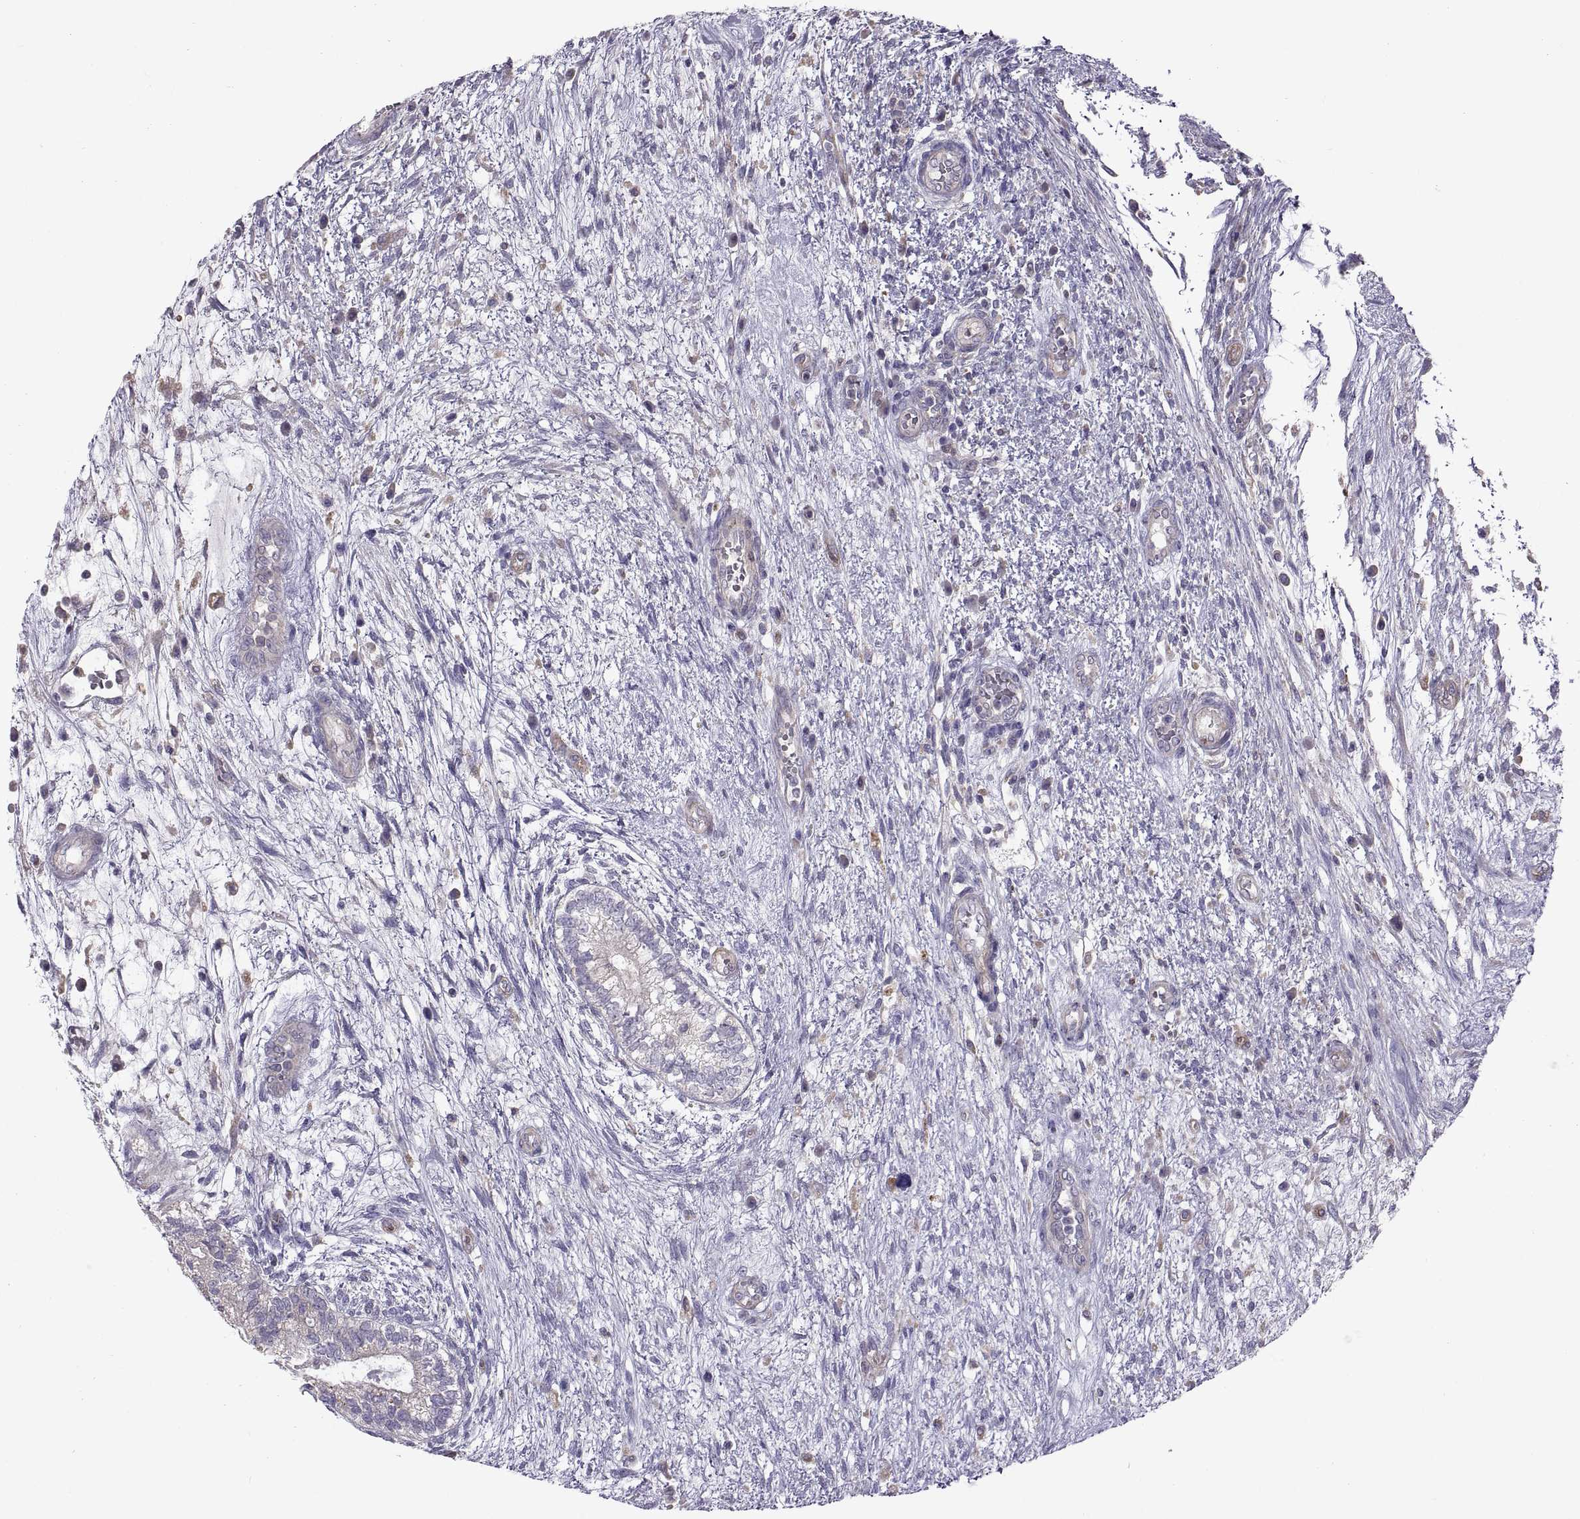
{"staining": {"intensity": "weak", "quantity": "<25%", "location": "cytoplasmic/membranous"}, "tissue": "testis cancer", "cell_type": "Tumor cells", "image_type": "cancer", "snomed": [{"axis": "morphology", "description": "Normal tissue, NOS"}, {"axis": "morphology", "description": "Carcinoma, Embryonal, NOS"}, {"axis": "topography", "description": "Testis"}, {"axis": "topography", "description": "Epididymis"}], "caption": "A histopathology image of human testis embryonal carcinoma is negative for staining in tumor cells.", "gene": "ARSL", "patient": {"sex": "male", "age": 32}}